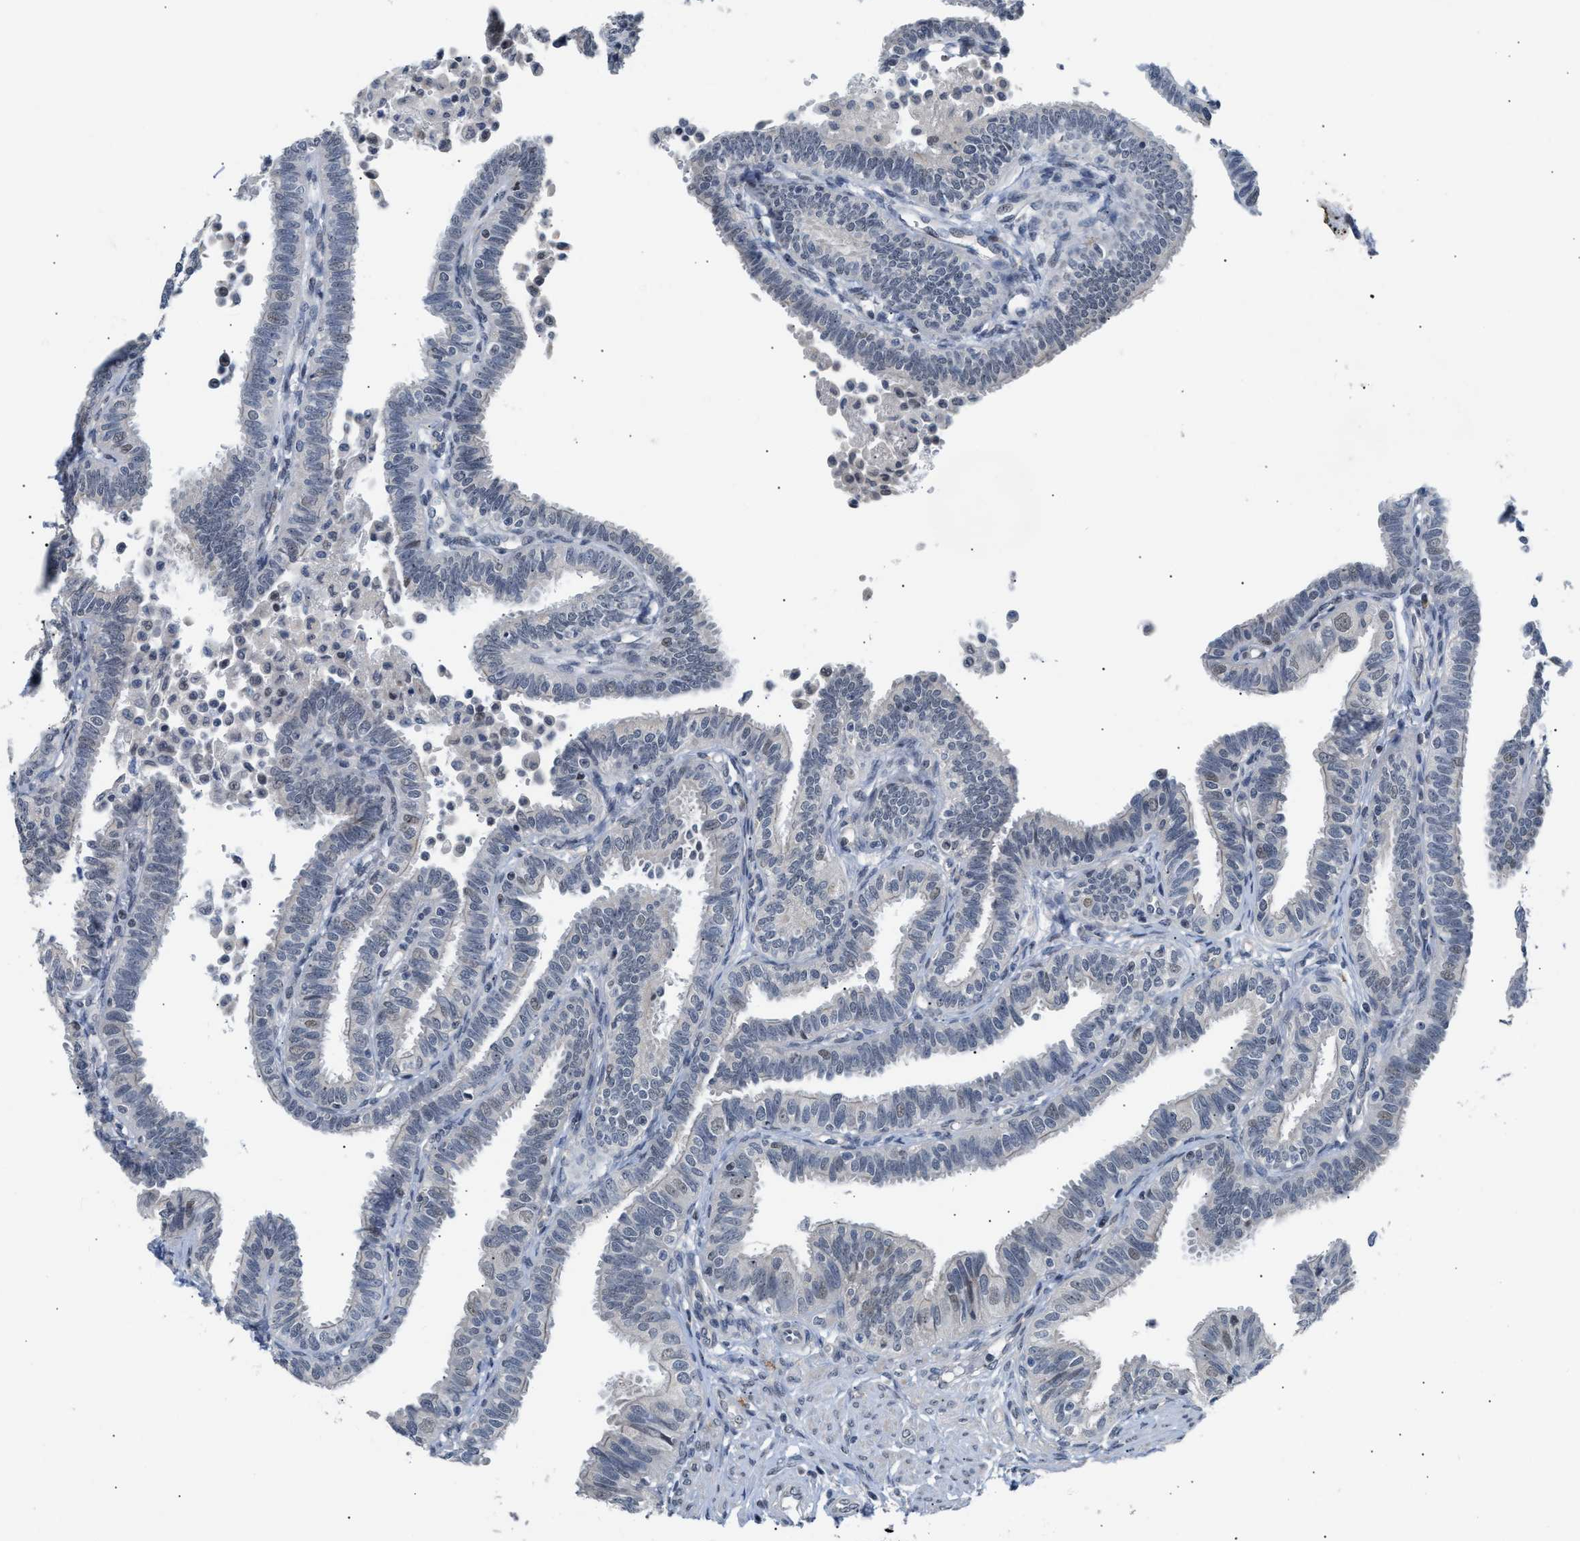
{"staining": {"intensity": "weak", "quantity": "<25%", "location": "nuclear"}, "tissue": "fallopian tube", "cell_type": "Glandular cells", "image_type": "normal", "snomed": [{"axis": "morphology", "description": "Normal tissue, NOS"}, {"axis": "topography", "description": "Fallopian tube"}, {"axis": "topography", "description": "Placenta"}], "caption": "IHC histopathology image of normal fallopian tube stained for a protein (brown), which displays no staining in glandular cells. (Brightfield microscopy of DAB (3,3'-diaminobenzidine) immunohistochemistry at high magnification).", "gene": "TXNRD3", "patient": {"sex": "female", "age": 34}}